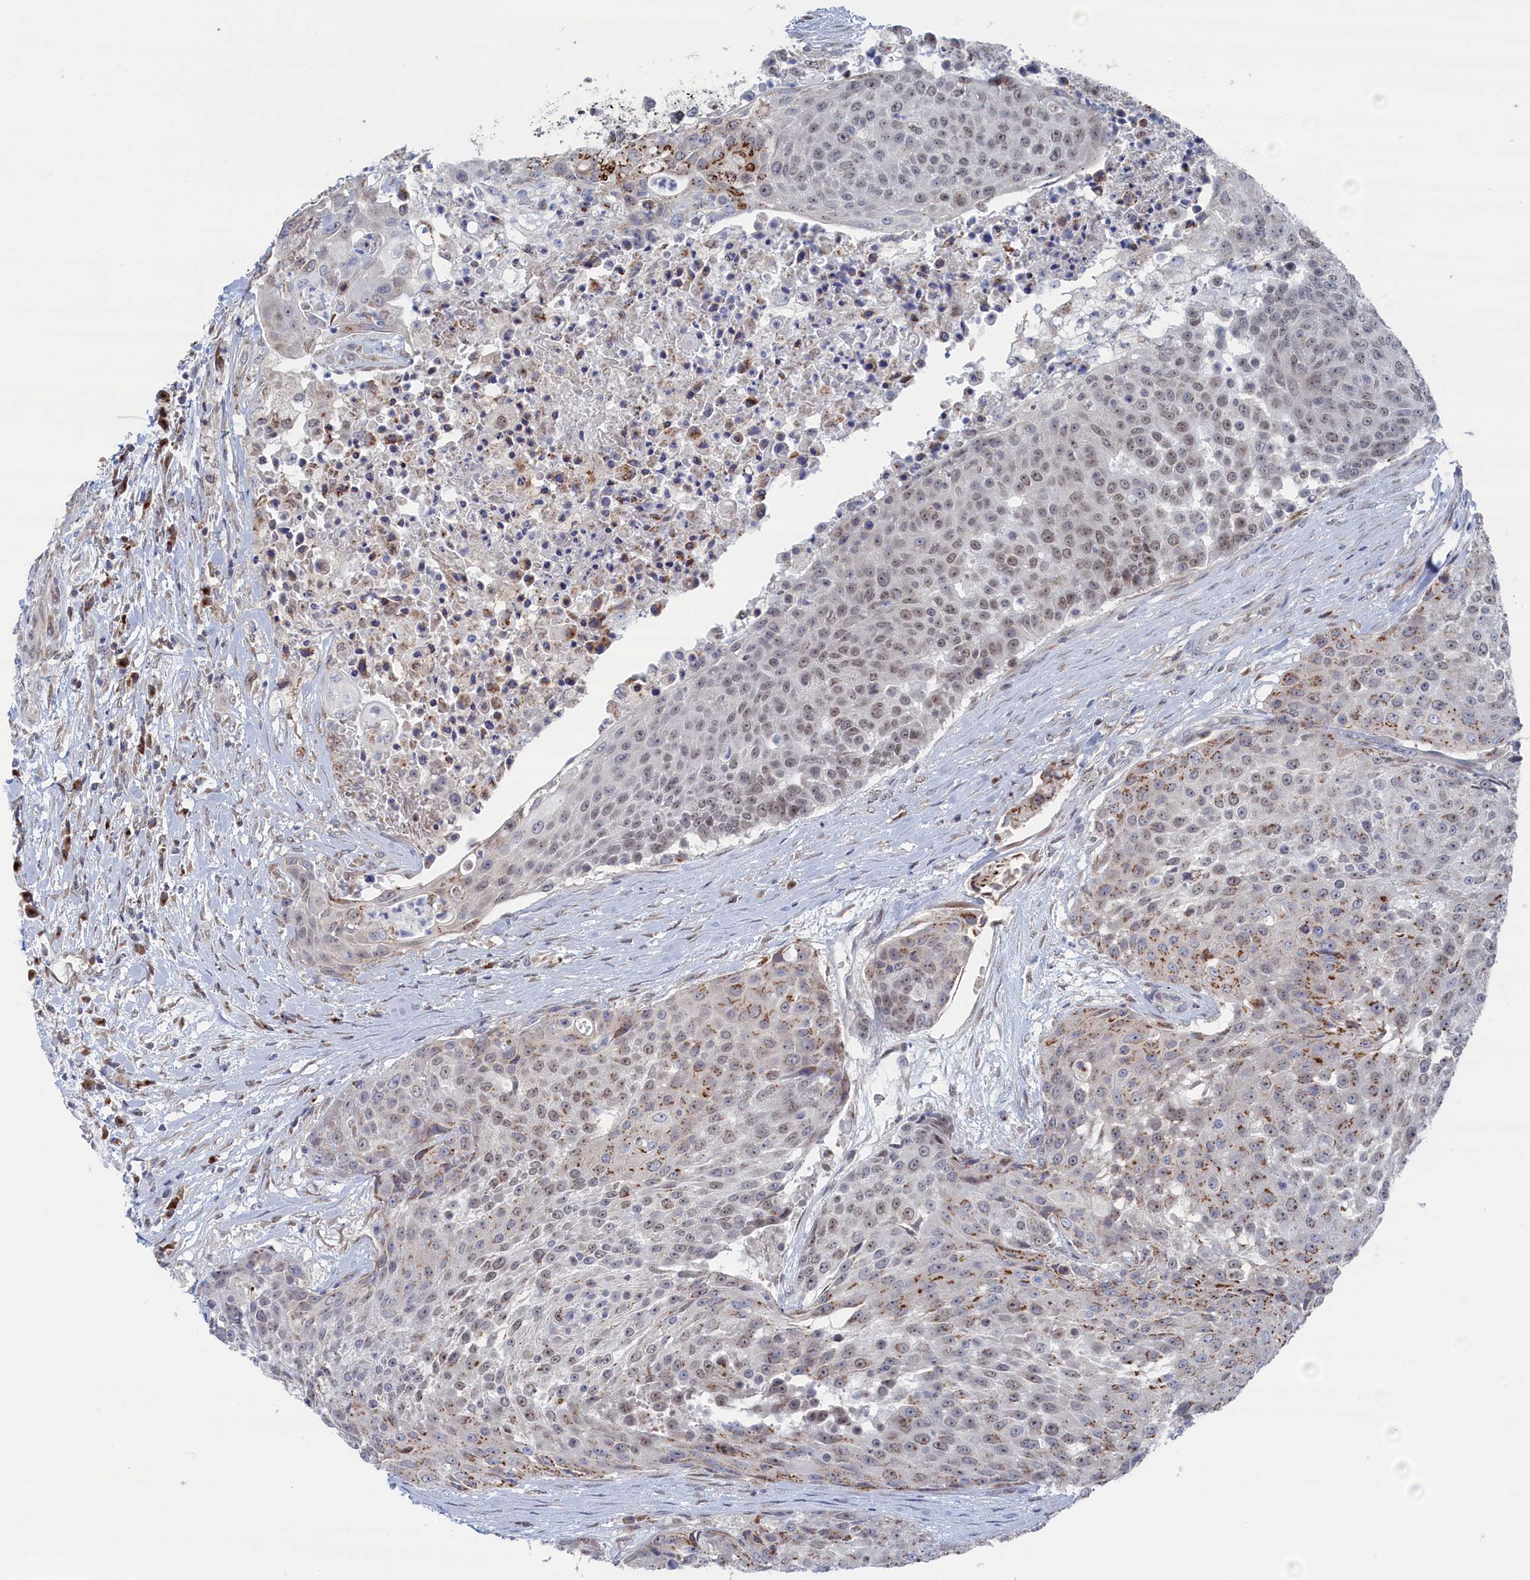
{"staining": {"intensity": "moderate", "quantity": "25%-75%", "location": "cytoplasmic/membranous,nuclear"}, "tissue": "urothelial cancer", "cell_type": "Tumor cells", "image_type": "cancer", "snomed": [{"axis": "morphology", "description": "Urothelial carcinoma, High grade"}, {"axis": "topography", "description": "Urinary bladder"}], "caption": "The immunohistochemical stain labels moderate cytoplasmic/membranous and nuclear staining in tumor cells of urothelial cancer tissue. Ihc stains the protein of interest in brown and the nuclei are stained blue.", "gene": "IRX1", "patient": {"sex": "female", "age": 63}}